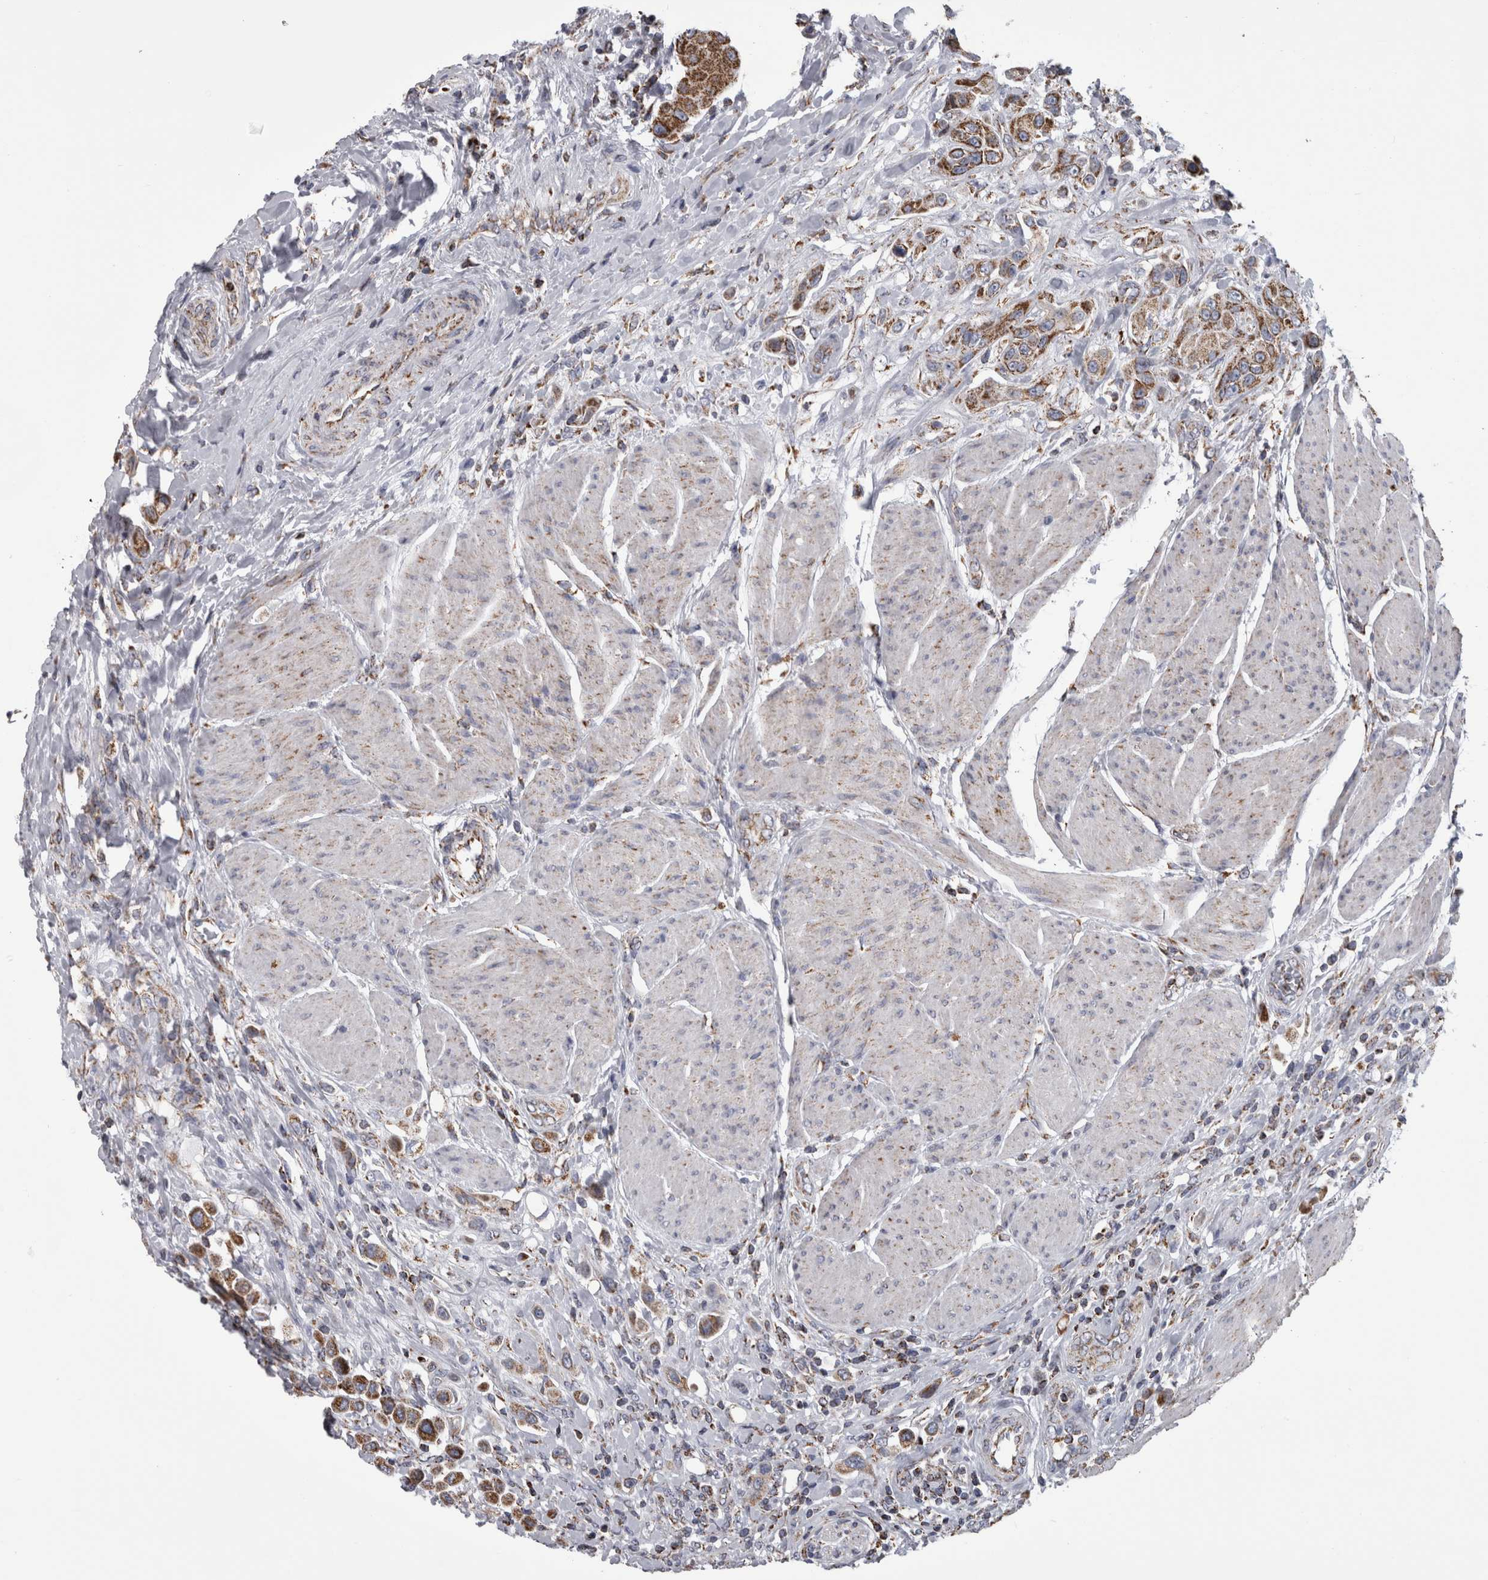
{"staining": {"intensity": "moderate", "quantity": ">75%", "location": "cytoplasmic/membranous"}, "tissue": "urothelial cancer", "cell_type": "Tumor cells", "image_type": "cancer", "snomed": [{"axis": "morphology", "description": "Urothelial carcinoma, High grade"}, {"axis": "topography", "description": "Urinary bladder"}], "caption": "Immunohistochemical staining of human urothelial cancer shows medium levels of moderate cytoplasmic/membranous protein expression in approximately >75% of tumor cells.", "gene": "MDH2", "patient": {"sex": "male", "age": 50}}